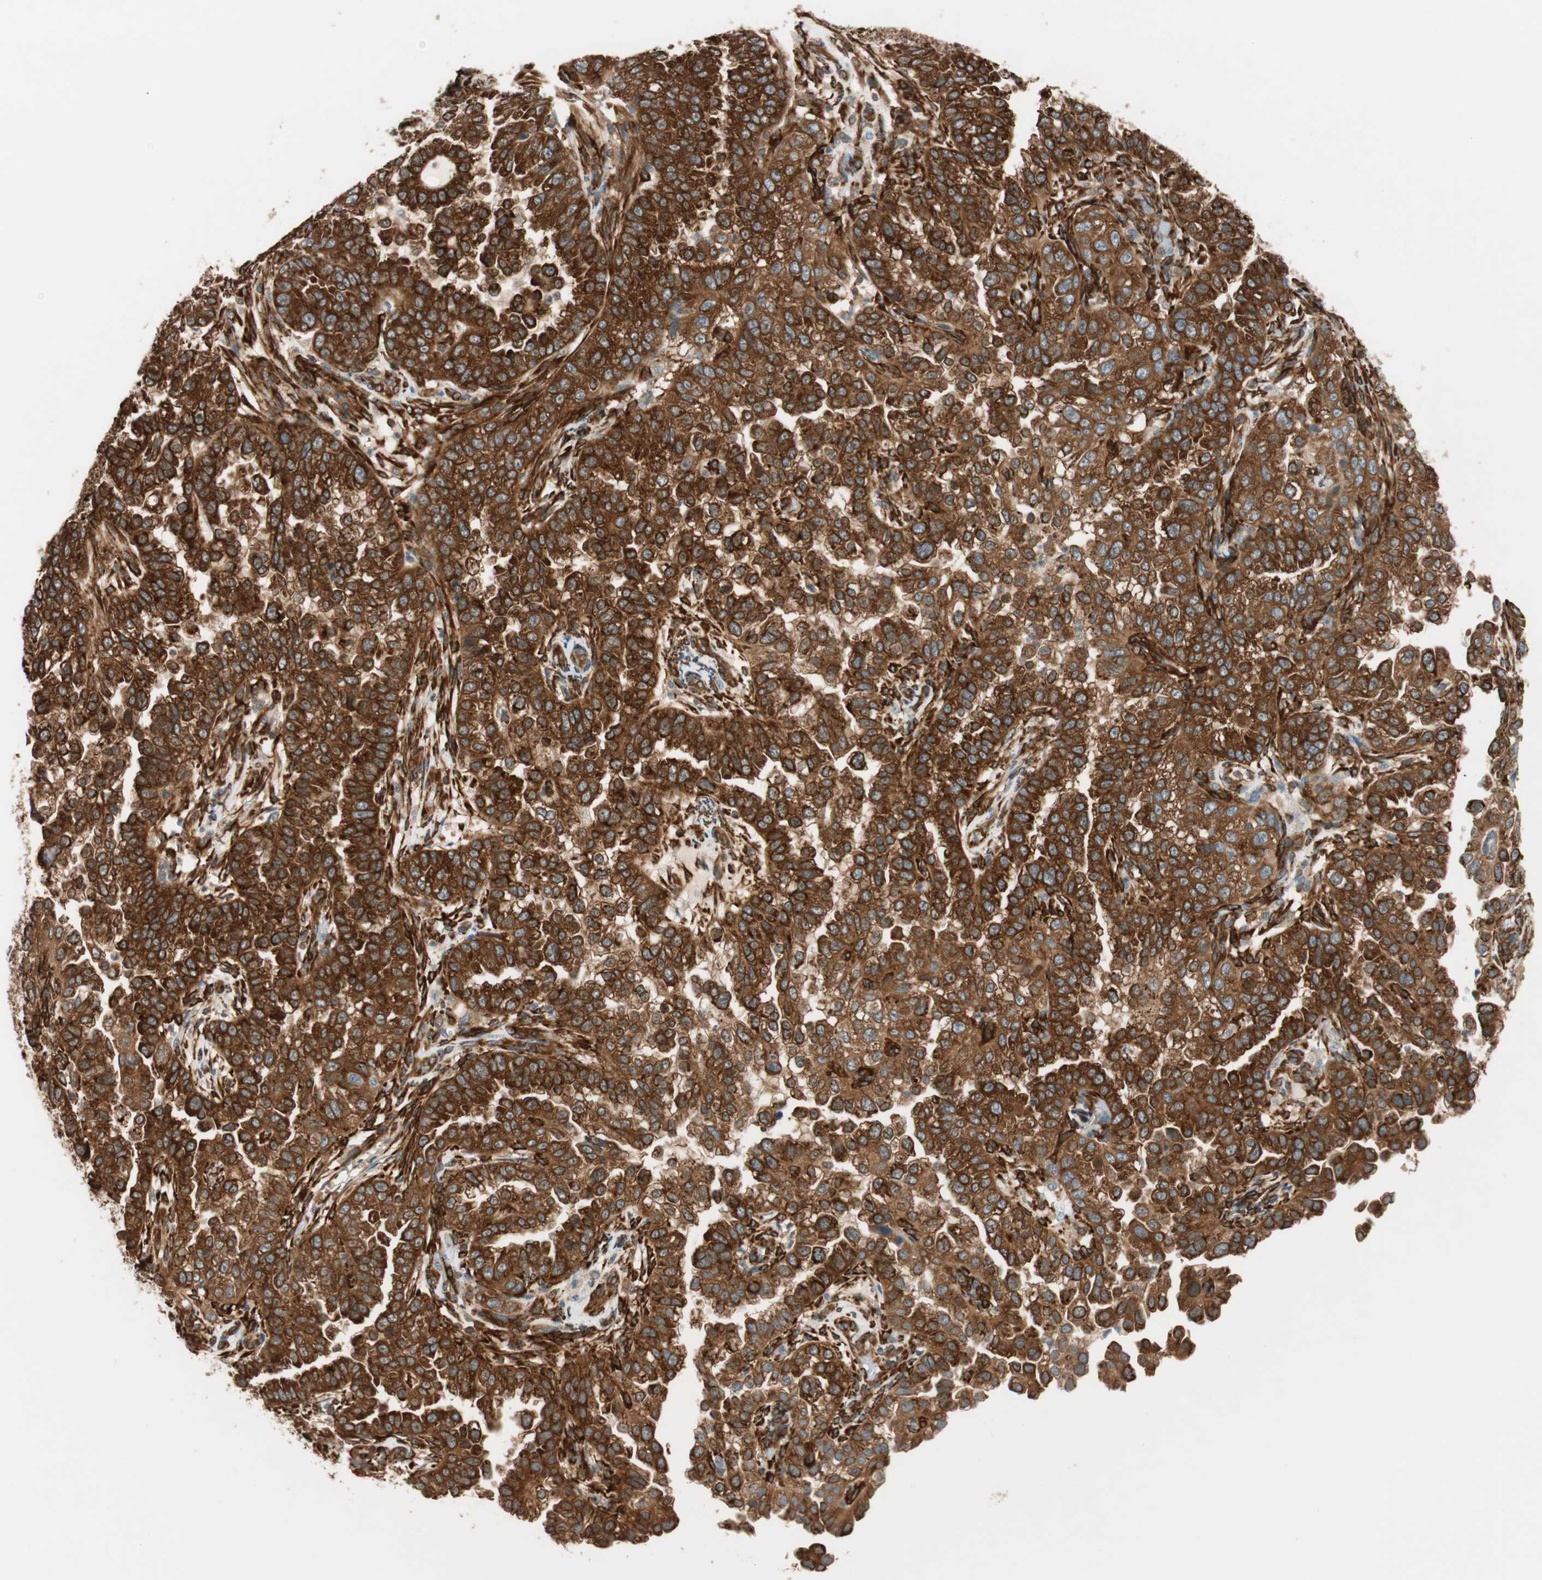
{"staining": {"intensity": "strong", "quantity": ">75%", "location": "cytoplasmic/membranous"}, "tissue": "endometrial cancer", "cell_type": "Tumor cells", "image_type": "cancer", "snomed": [{"axis": "morphology", "description": "Adenocarcinoma, NOS"}, {"axis": "topography", "description": "Endometrium"}], "caption": "A photomicrograph of human endometrial cancer (adenocarcinoma) stained for a protein reveals strong cytoplasmic/membranous brown staining in tumor cells. (DAB (3,3'-diaminobenzidine) = brown stain, brightfield microscopy at high magnification).", "gene": "WASL", "patient": {"sex": "female", "age": 85}}